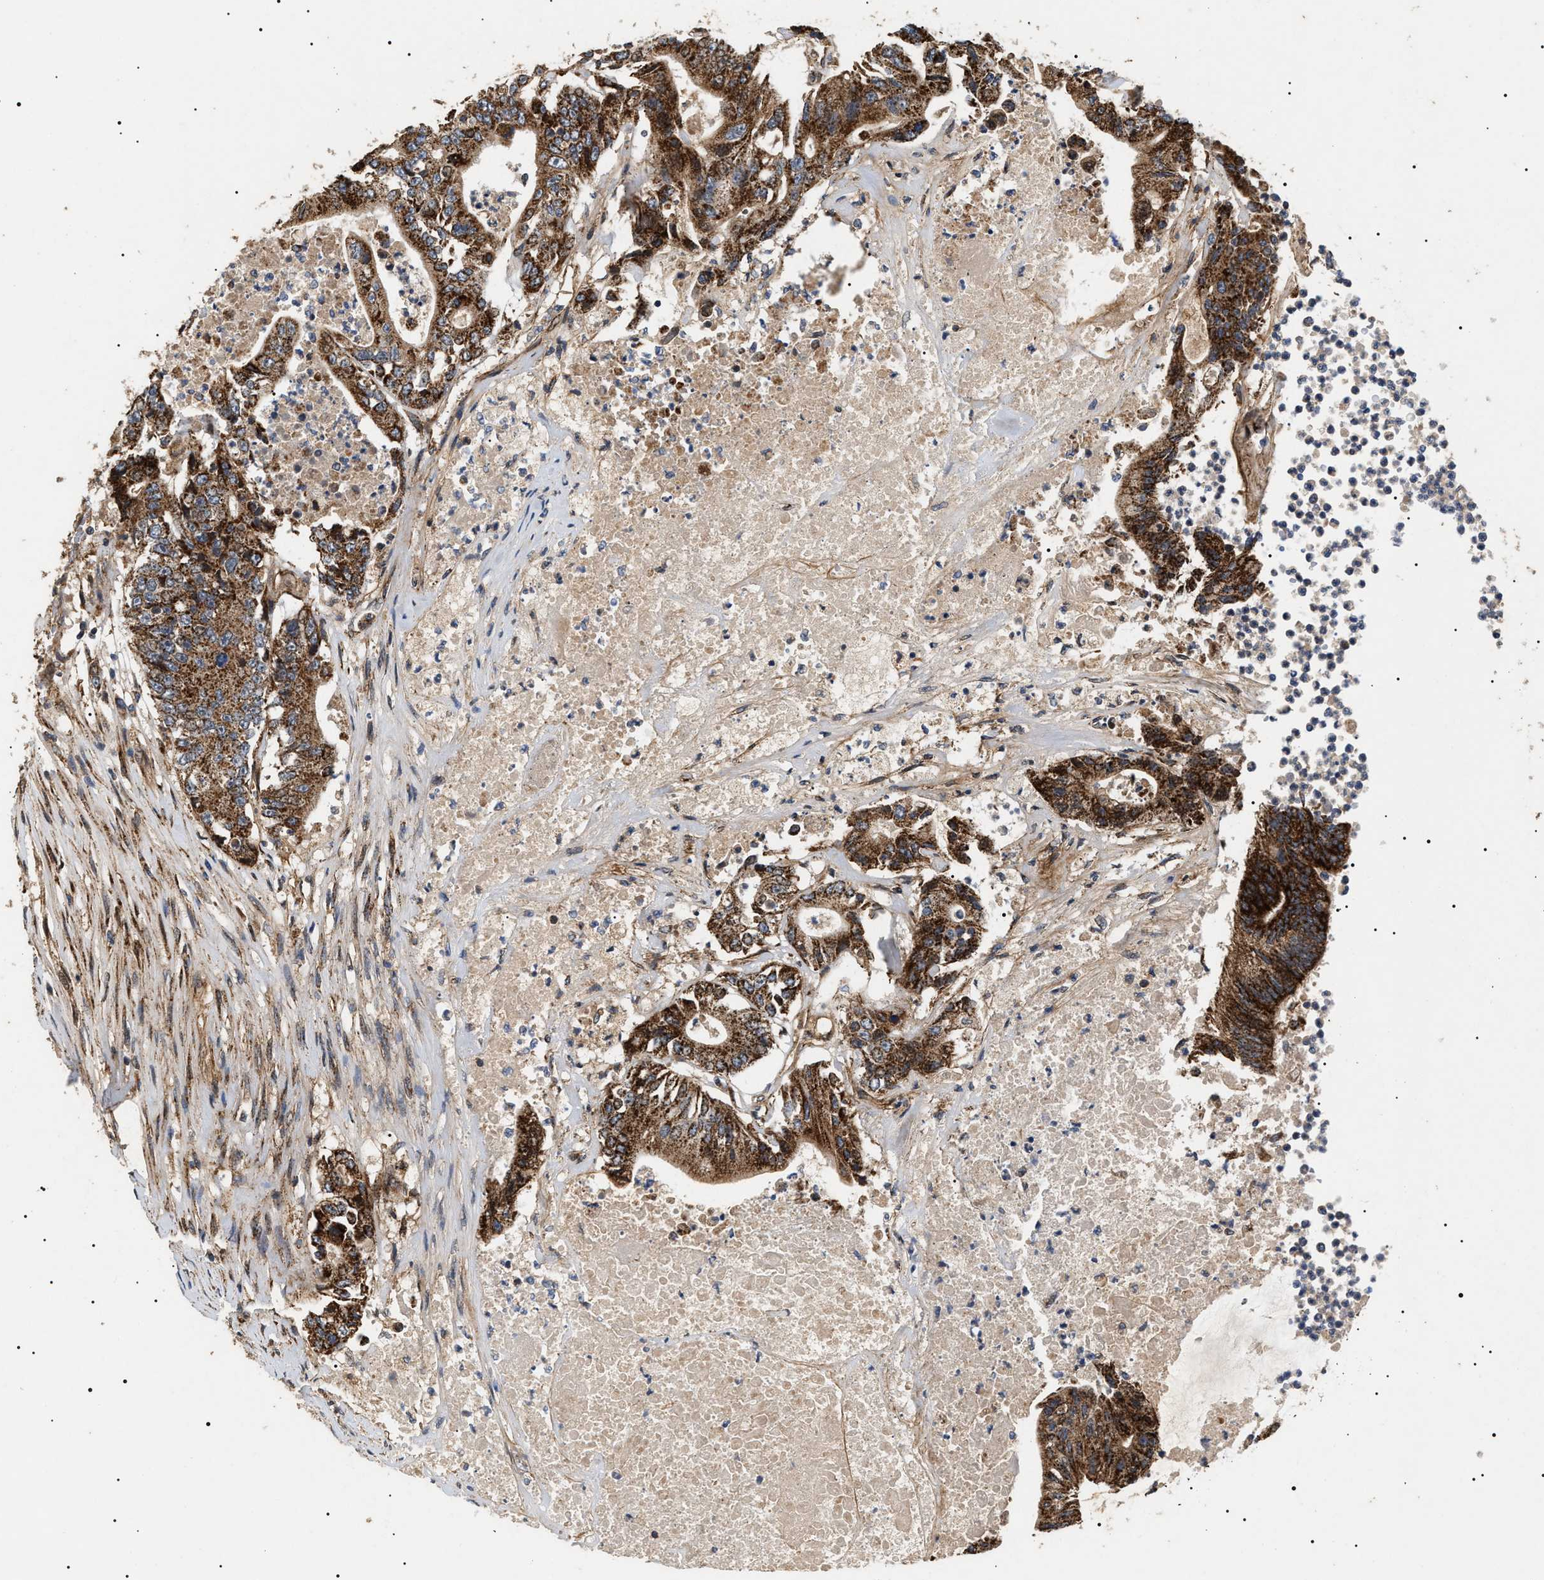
{"staining": {"intensity": "strong", "quantity": ">75%", "location": "cytoplasmic/membranous"}, "tissue": "colorectal cancer", "cell_type": "Tumor cells", "image_type": "cancer", "snomed": [{"axis": "morphology", "description": "Adenocarcinoma, NOS"}, {"axis": "topography", "description": "Colon"}], "caption": "Colorectal cancer (adenocarcinoma) stained with DAB immunohistochemistry (IHC) demonstrates high levels of strong cytoplasmic/membranous positivity in approximately >75% of tumor cells.", "gene": "ZBTB26", "patient": {"sex": "female", "age": 77}}